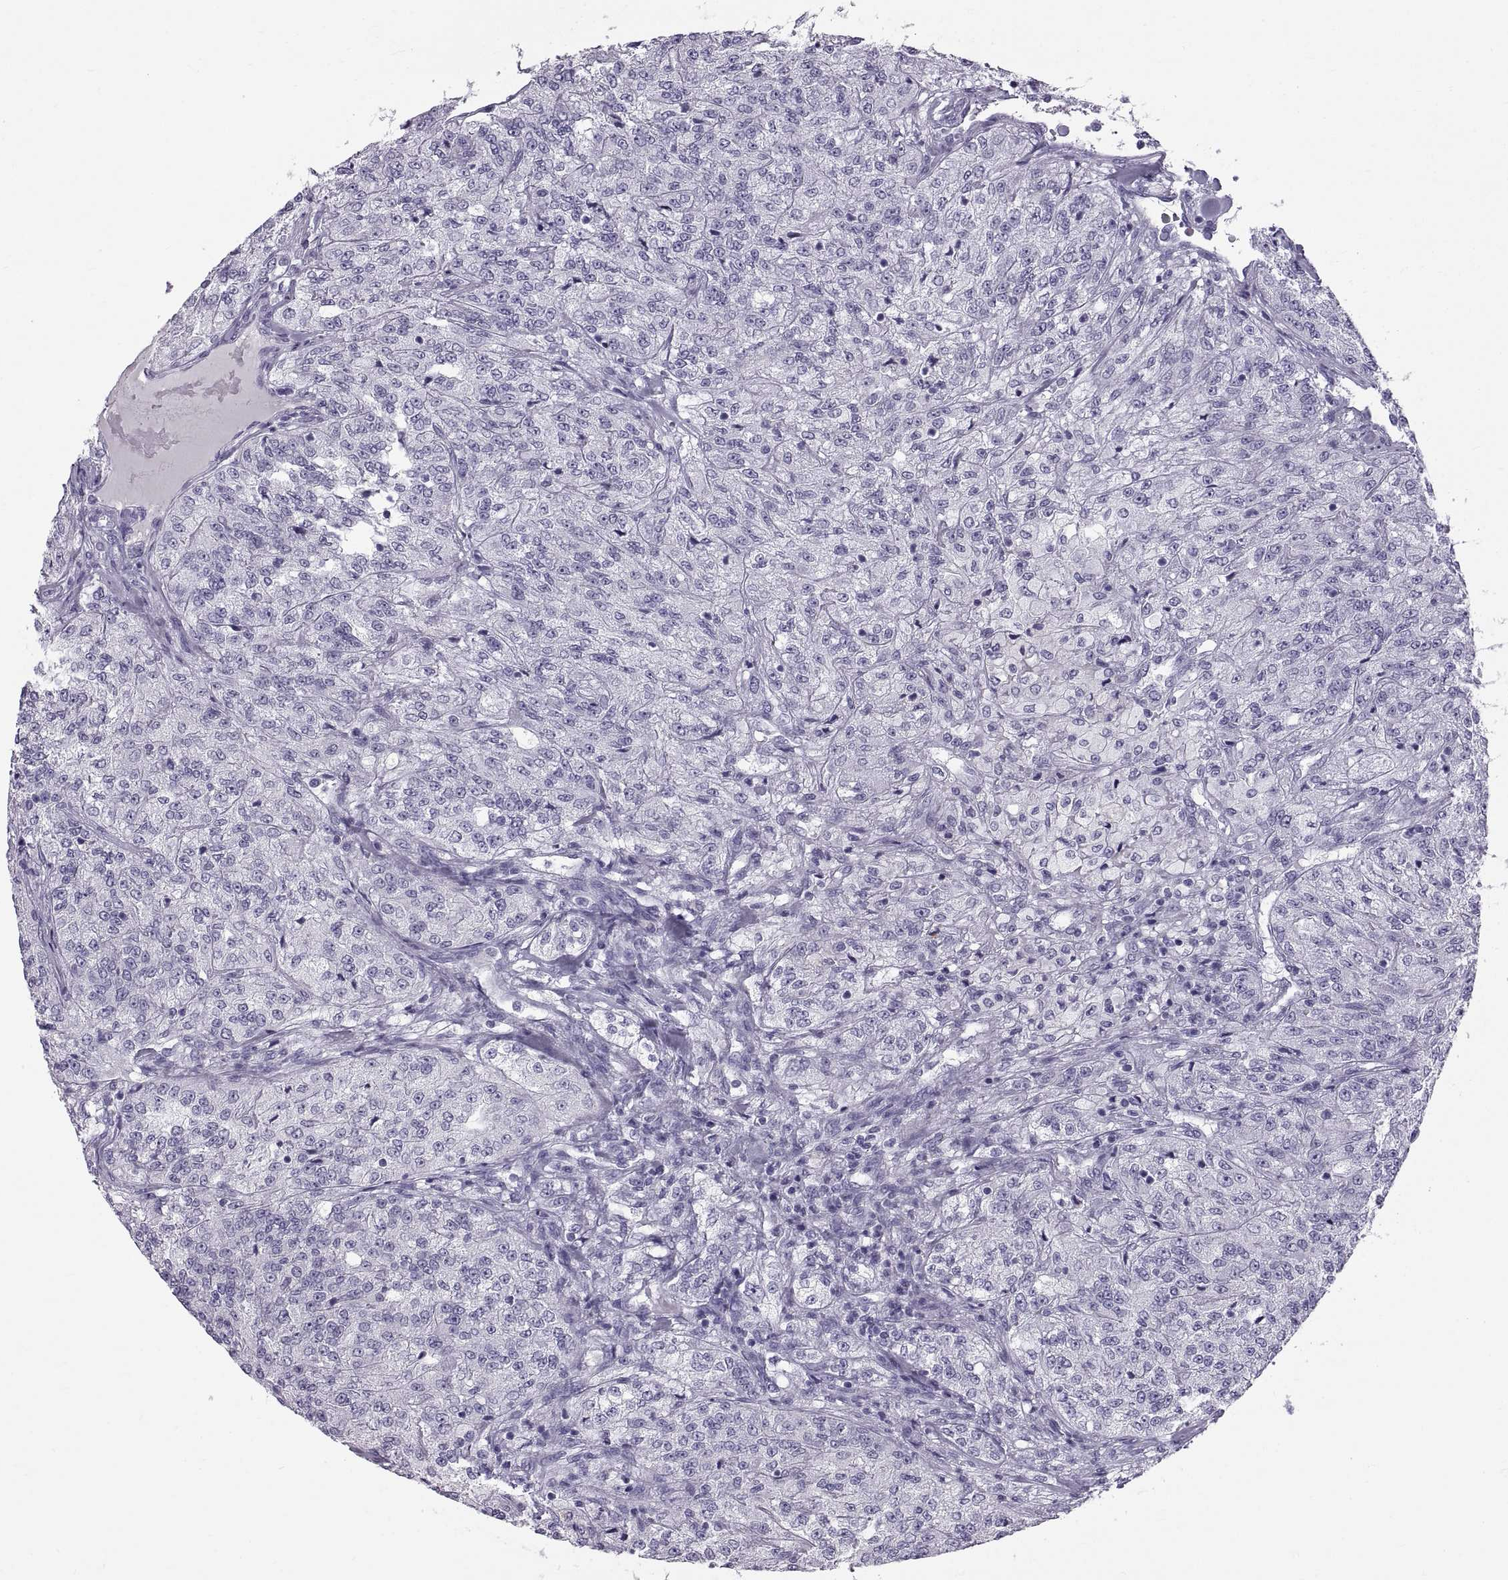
{"staining": {"intensity": "negative", "quantity": "none", "location": "none"}, "tissue": "renal cancer", "cell_type": "Tumor cells", "image_type": "cancer", "snomed": [{"axis": "morphology", "description": "Adenocarcinoma, NOS"}, {"axis": "topography", "description": "Kidney"}], "caption": "Renal cancer was stained to show a protein in brown. There is no significant expression in tumor cells. The staining is performed using DAB brown chromogen with nuclei counter-stained in using hematoxylin.", "gene": "WFDC8", "patient": {"sex": "female", "age": 63}}